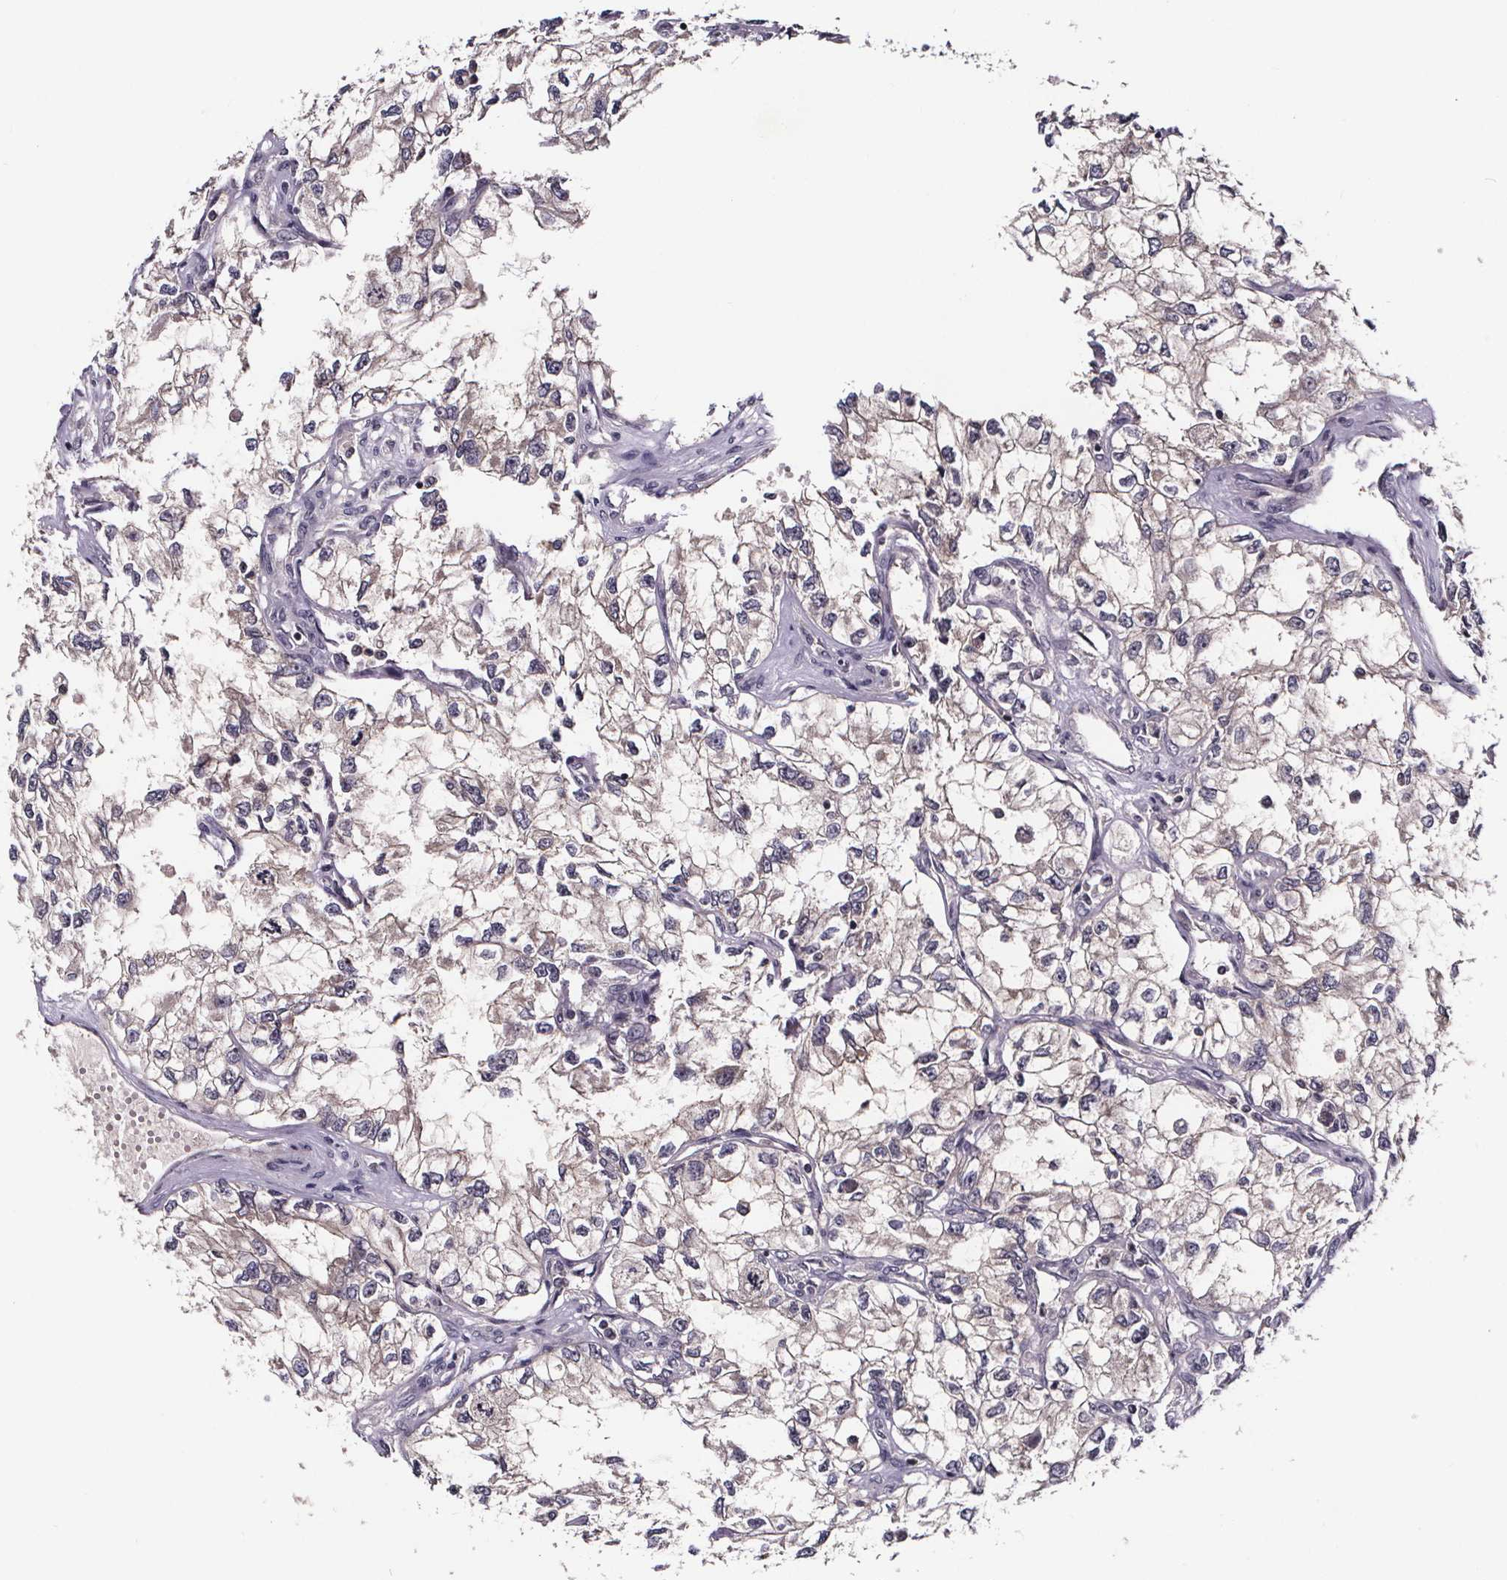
{"staining": {"intensity": "weak", "quantity": "25%-75%", "location": "cytoplasmic/membranous"}, "tissue": "renal cancer", "cell_type": "Tumor cells", "image_type": "cancer", "snomed": [{"axis": "morphology", "description": "Adenocarcinoma, NOS"}, {"axis": "topography", "description": "Kidney"}], "caption": "The histopathology image reveals immunohistochemical staining of renal cancer. There is weak cytoplasmic/membranous staining is identified in approximately 25%-75% of tumor cells. The protein of interest is shown in brown color, while the nuclei are stained blue.", "gene": "SMIM1", "patient": {"sex": "female", "age": 59}}